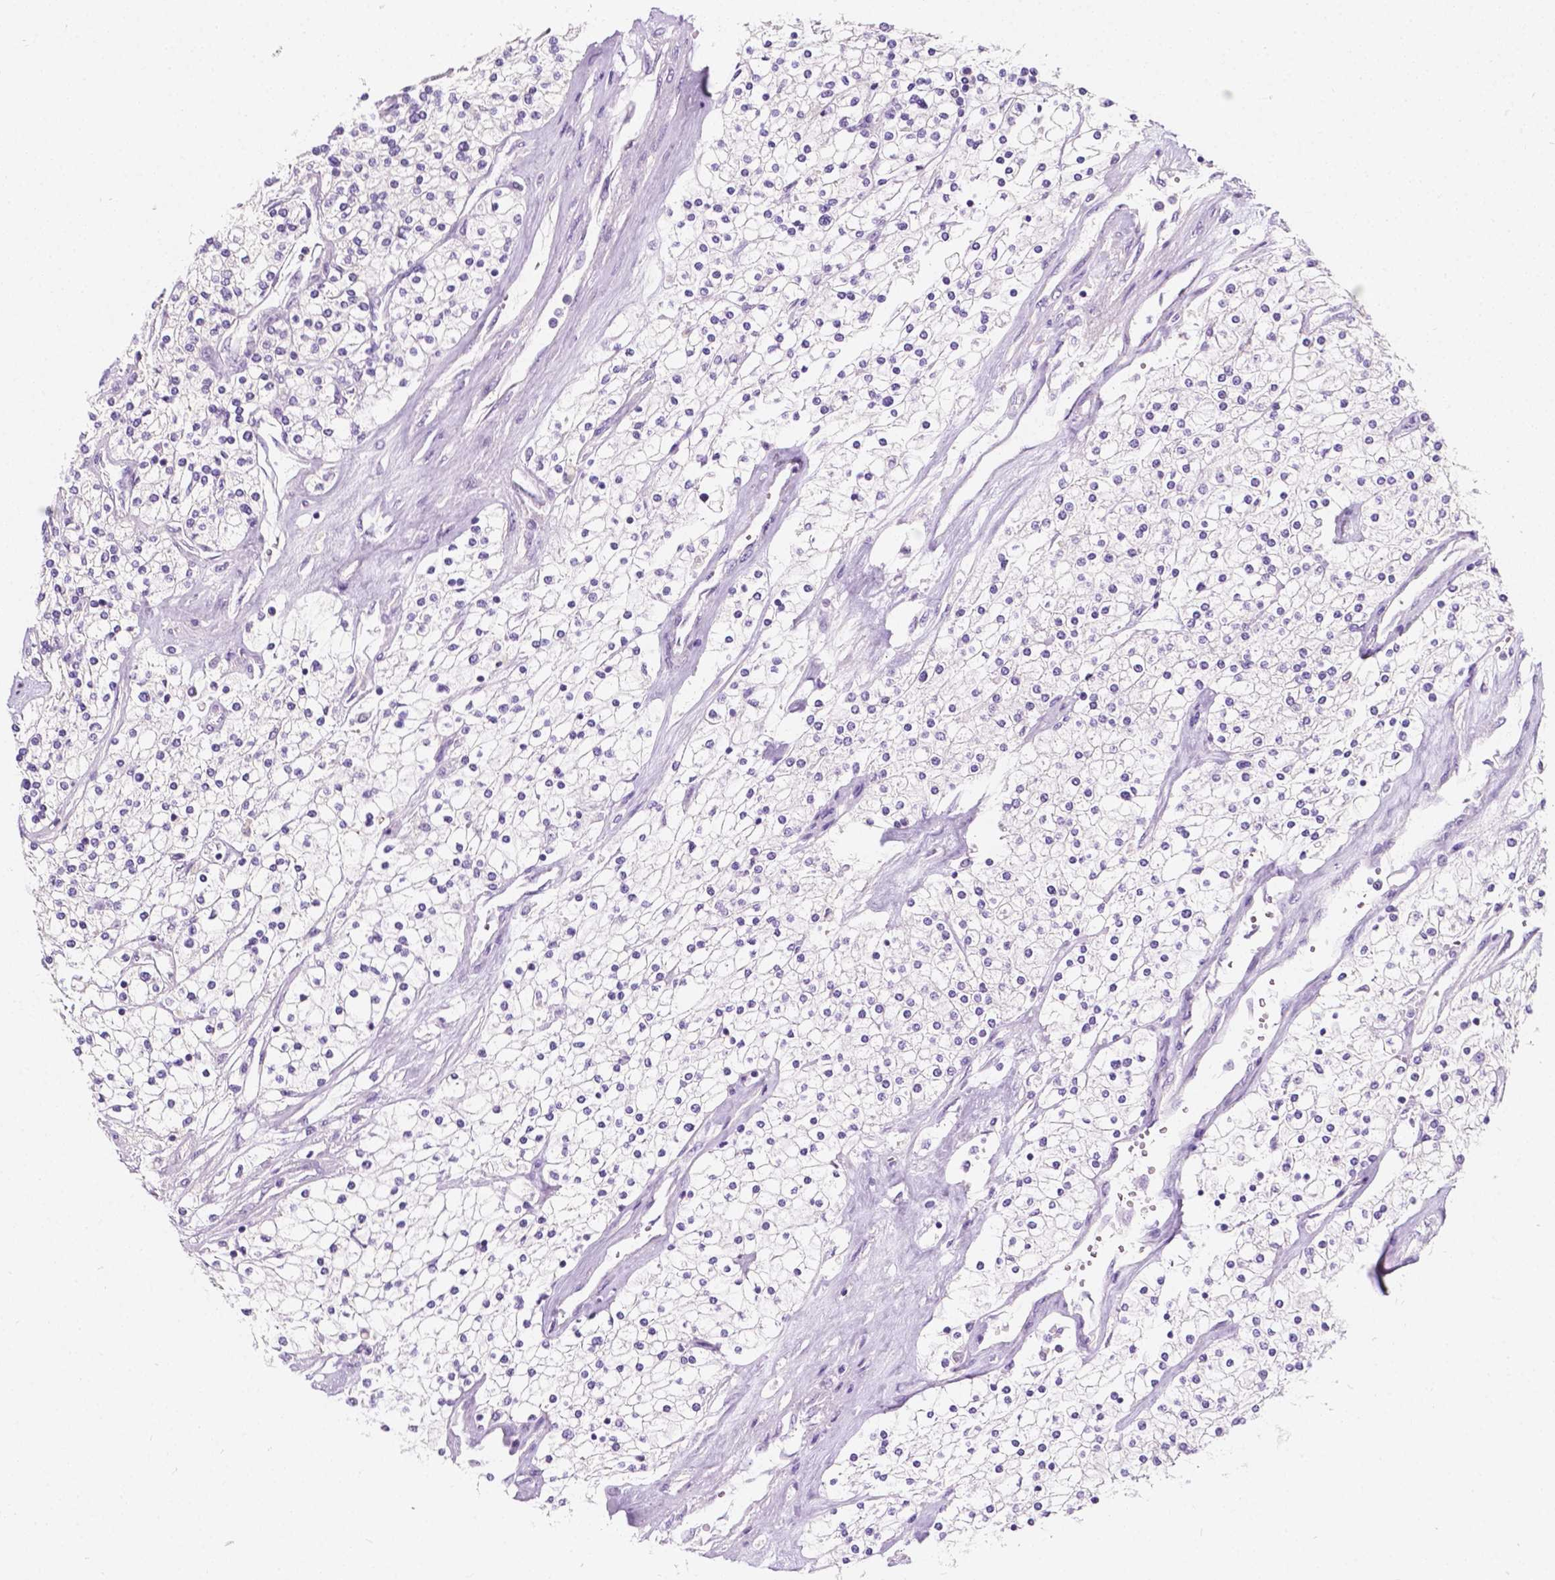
{"staining": {"intensity": "negative", "quantity": "none", "location": "none"}, "tissue": "renal cancer", "cell_type": "Tumor cells", "image_type": "cancer", "snomed": [{"axis": "morphology", "description": "Adenocarcinoma, NOS"}, {"axis": "topography", "description": "Kidney"}], "caption": "Human renal adenocarcinoma stained for a protein using IHC displays no staining in tumor cells.", "gene": "SIRT2", "patient": {"sex": "male", "age": 80}}